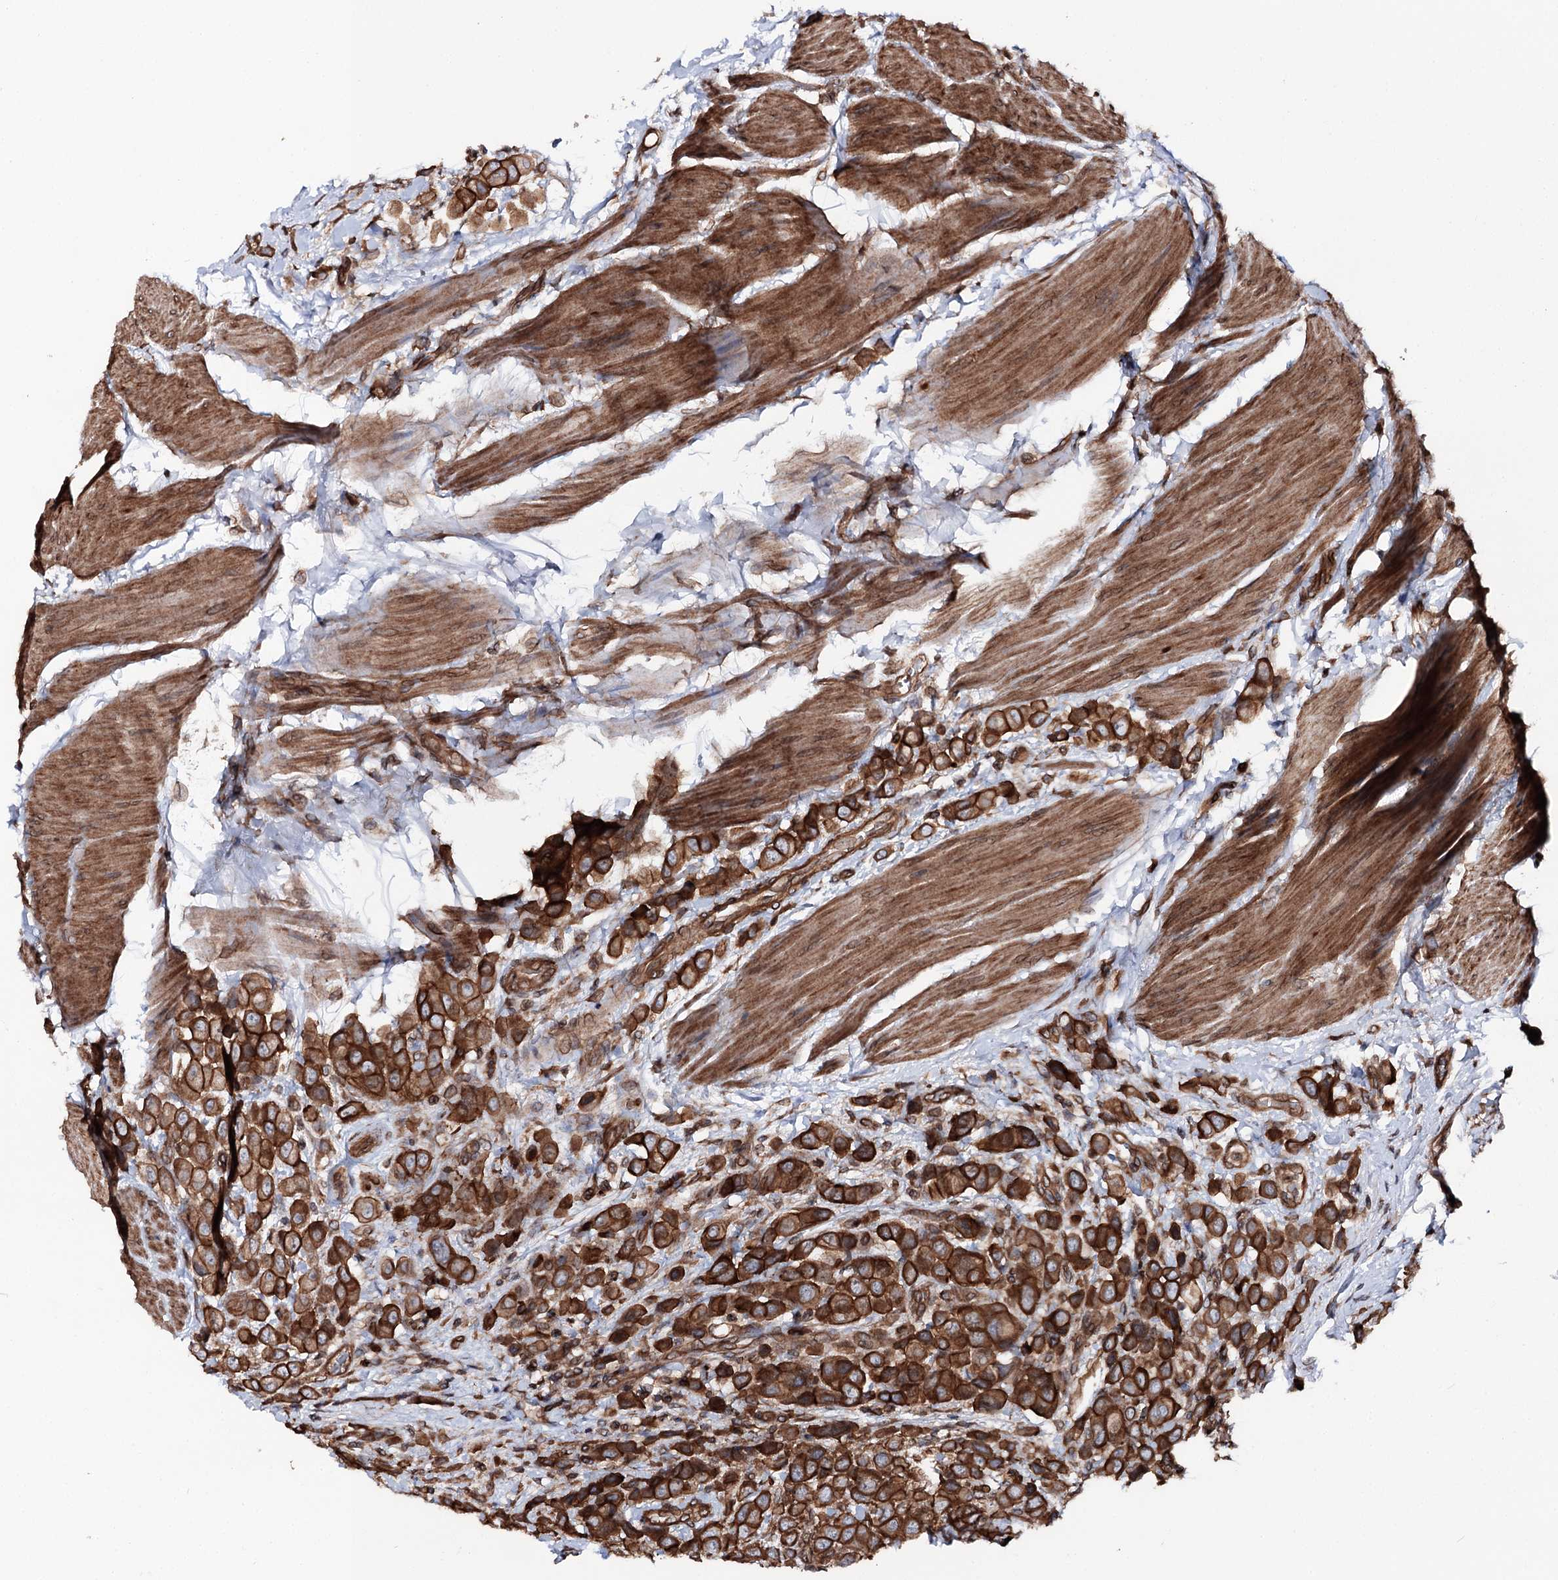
{"staining": {"intensity": "strong", "quantity": ">75%", "location": "cytoplasmic/membranous"}, "tissue": "urothelial cancer", "cell_type": "Tumor cells", "image_type": "cancer", "snomed": [{"axis": "morphology", "description": "Urothelial carcinoma, High grade"}, {"axis": "topography", "description": "Urinary bladder"}], "caption": "IHC photomicrograph of urothelial cancer stained for a protein (brown), which demonstrates high levels of strong cytoplasmic/membranous positivity in about >75% of tumor cells.", "gene": "FGFR1OP2", "patient": {"sex": "male", "age": 50}}